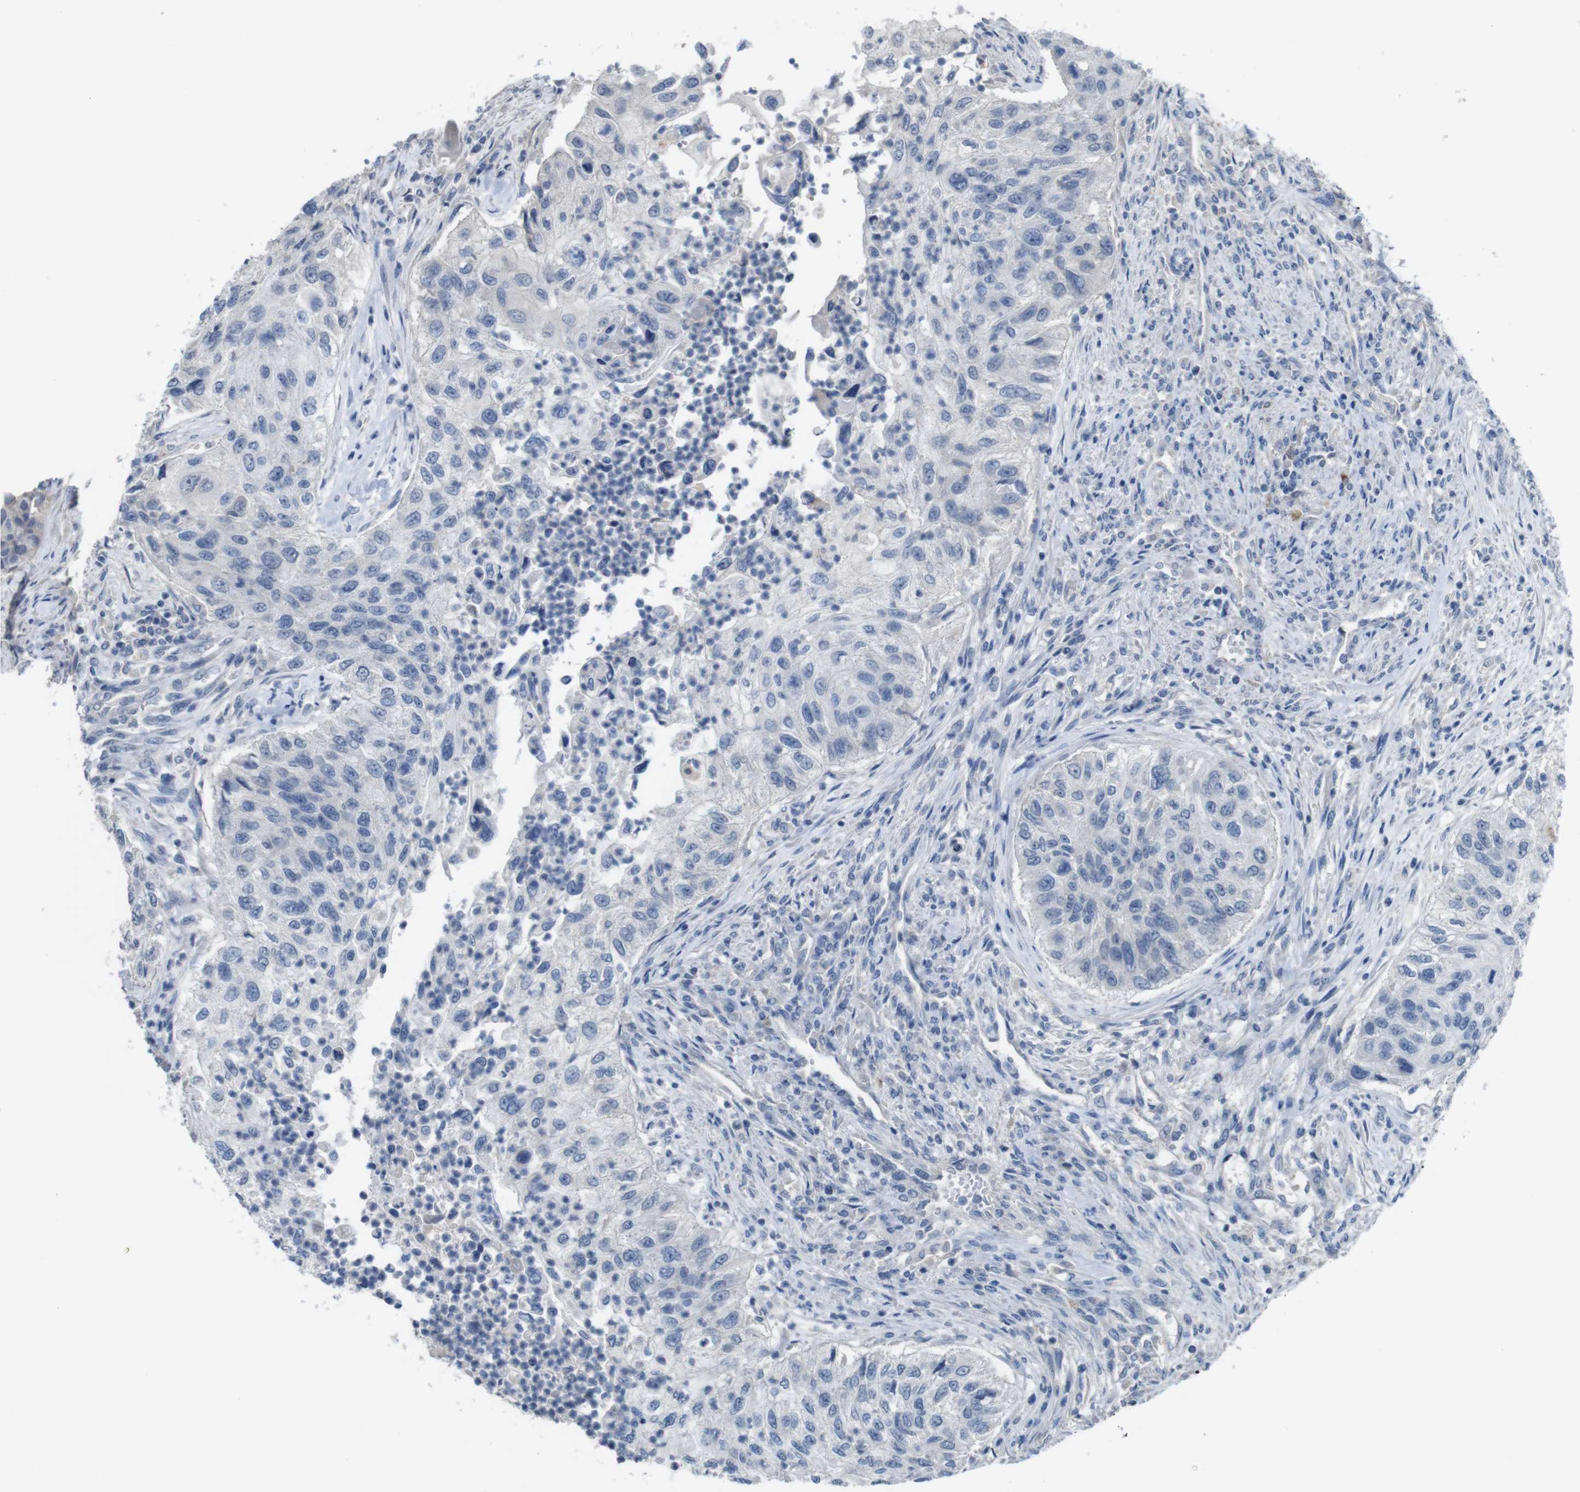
{"staining": {"intensity": "negative", "quantity": "none", "location": "none"}, "tissue": "urothelial cancer", "cell_type": "Tumor cells", "image_type": "cancer", "snomed": [{"axis": "morphology", "description": "Urothelial carcinoma, High grade"}, {"axis": "topography", "description": "Urinary bladder"}], "caption": "Human urothelial cancer stained for a protein using IHC reveals no staining in tumor cells.", "gene": "SLC2A8", "patient": {"sex": "female", "age": 60}}